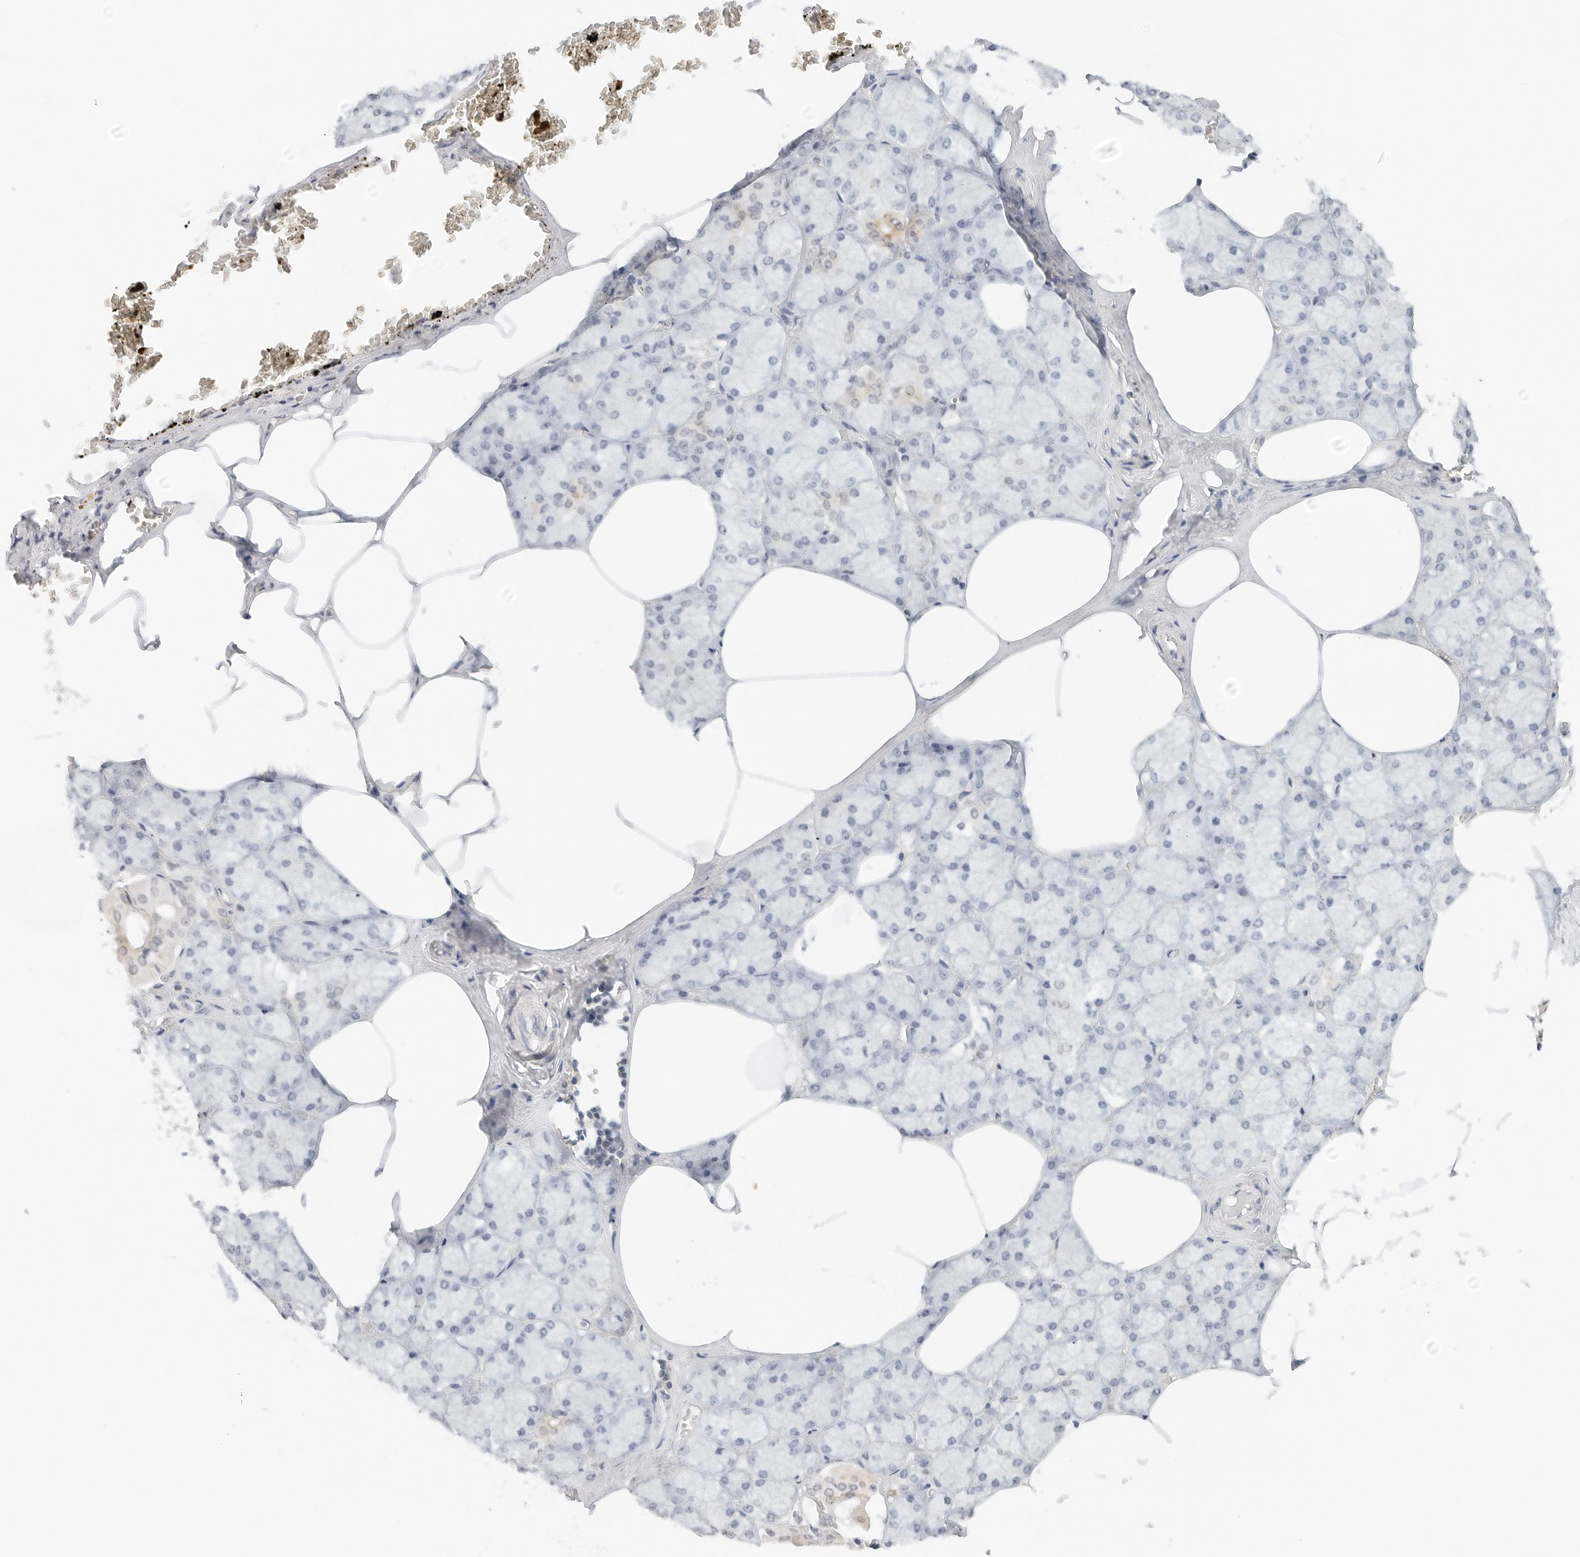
{"staining": {"intensity": "moderate", "quantity": "<25%", "location": "cytoplasmic/membranous"}, "tissue": "salivary gland", "cell_type": "Glandular cells", "image_type": "normal", "snomed": [{"axis": "morphology", "description": "Normal tissue, NOS"}, {"axis": "topography", "description": "Salivary gland"}], "caption": "IHC (DAB (3,3'-diaminobenzidine)) staining of normal salivary gland exhibits moderate cytoplasmic/membranous protein staining in about <25% of glandular cells.", "gene": "NEO1", "patient": {"sex": "male", "age": 62}}